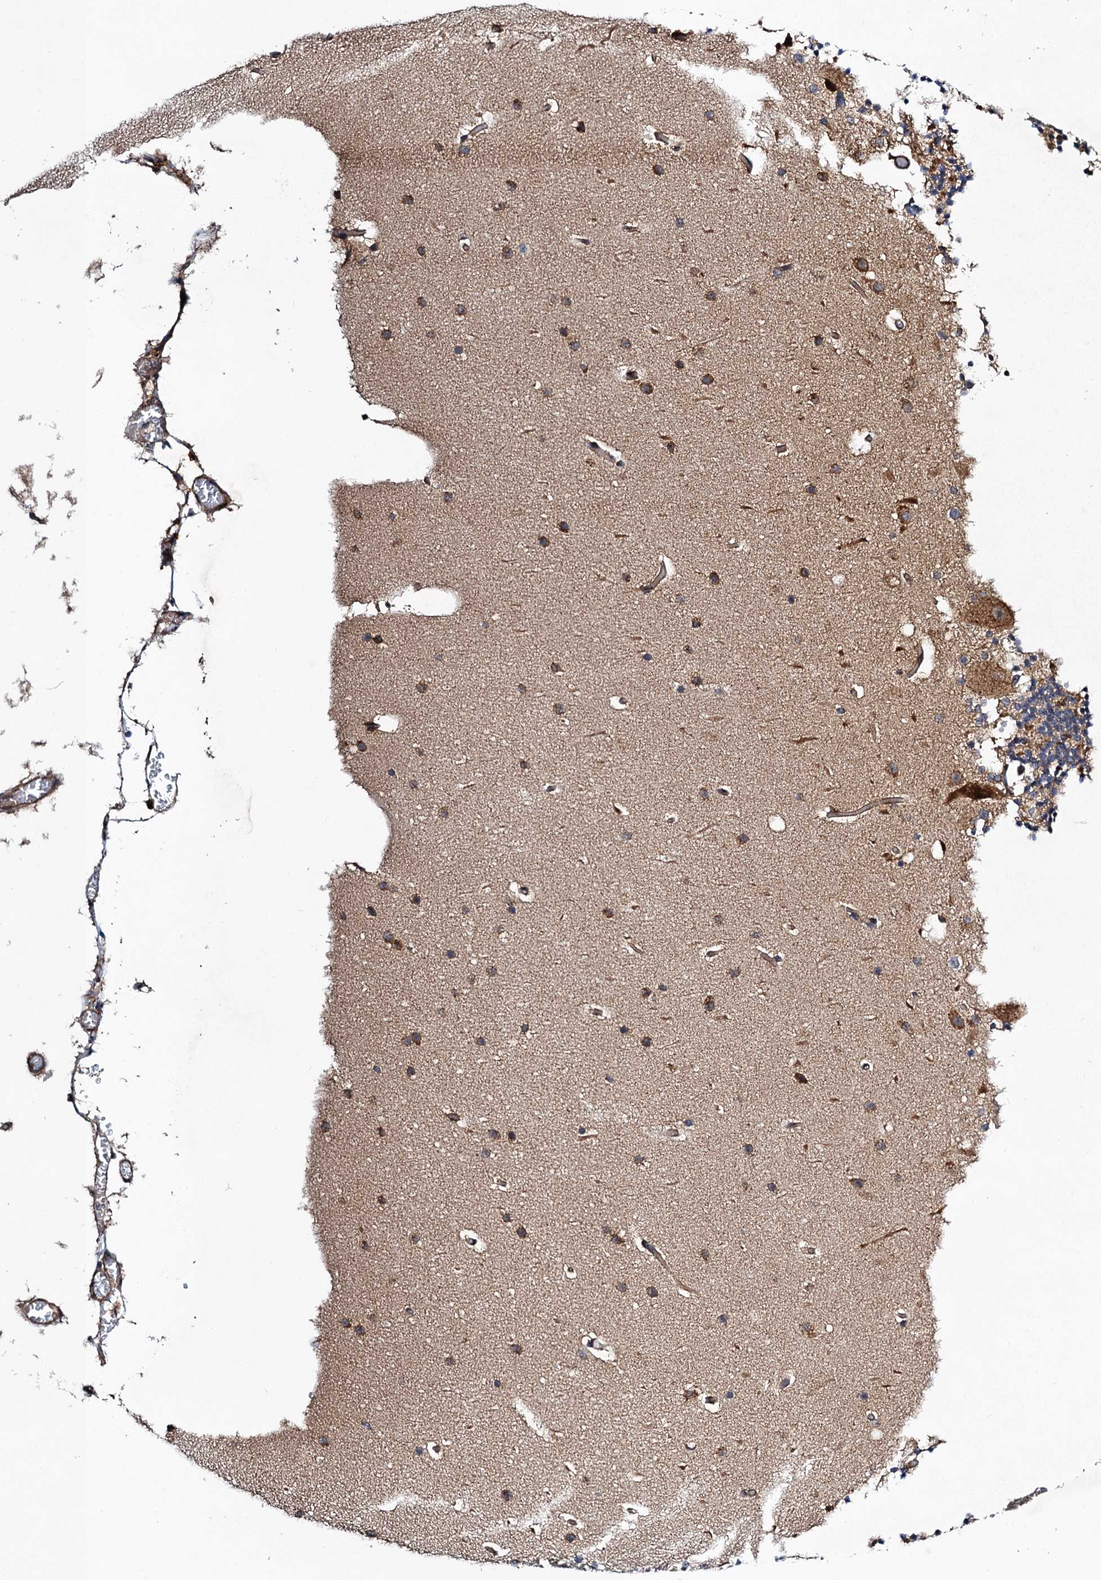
{"staining": {"intensity": "moderate", "quantity": "<25%", "location": "cytoplasmic/membranous"}, "tissue": "cerebellum", "cell_type": "Cells in granular layer", "image_type": "normal", "snomed": [{"axis": "morphology", "description": "Normal tissue, NOS"}, {"axis": "topography", "description": "Cerebellum"}], "caption": "Cerebellum stained with IHC displays moderate cytoplasmic/membranous expression in approximately <25% of cells in granular layer.", "gene": "MDM1", "patient": {"sex": "male", "age": 57}}